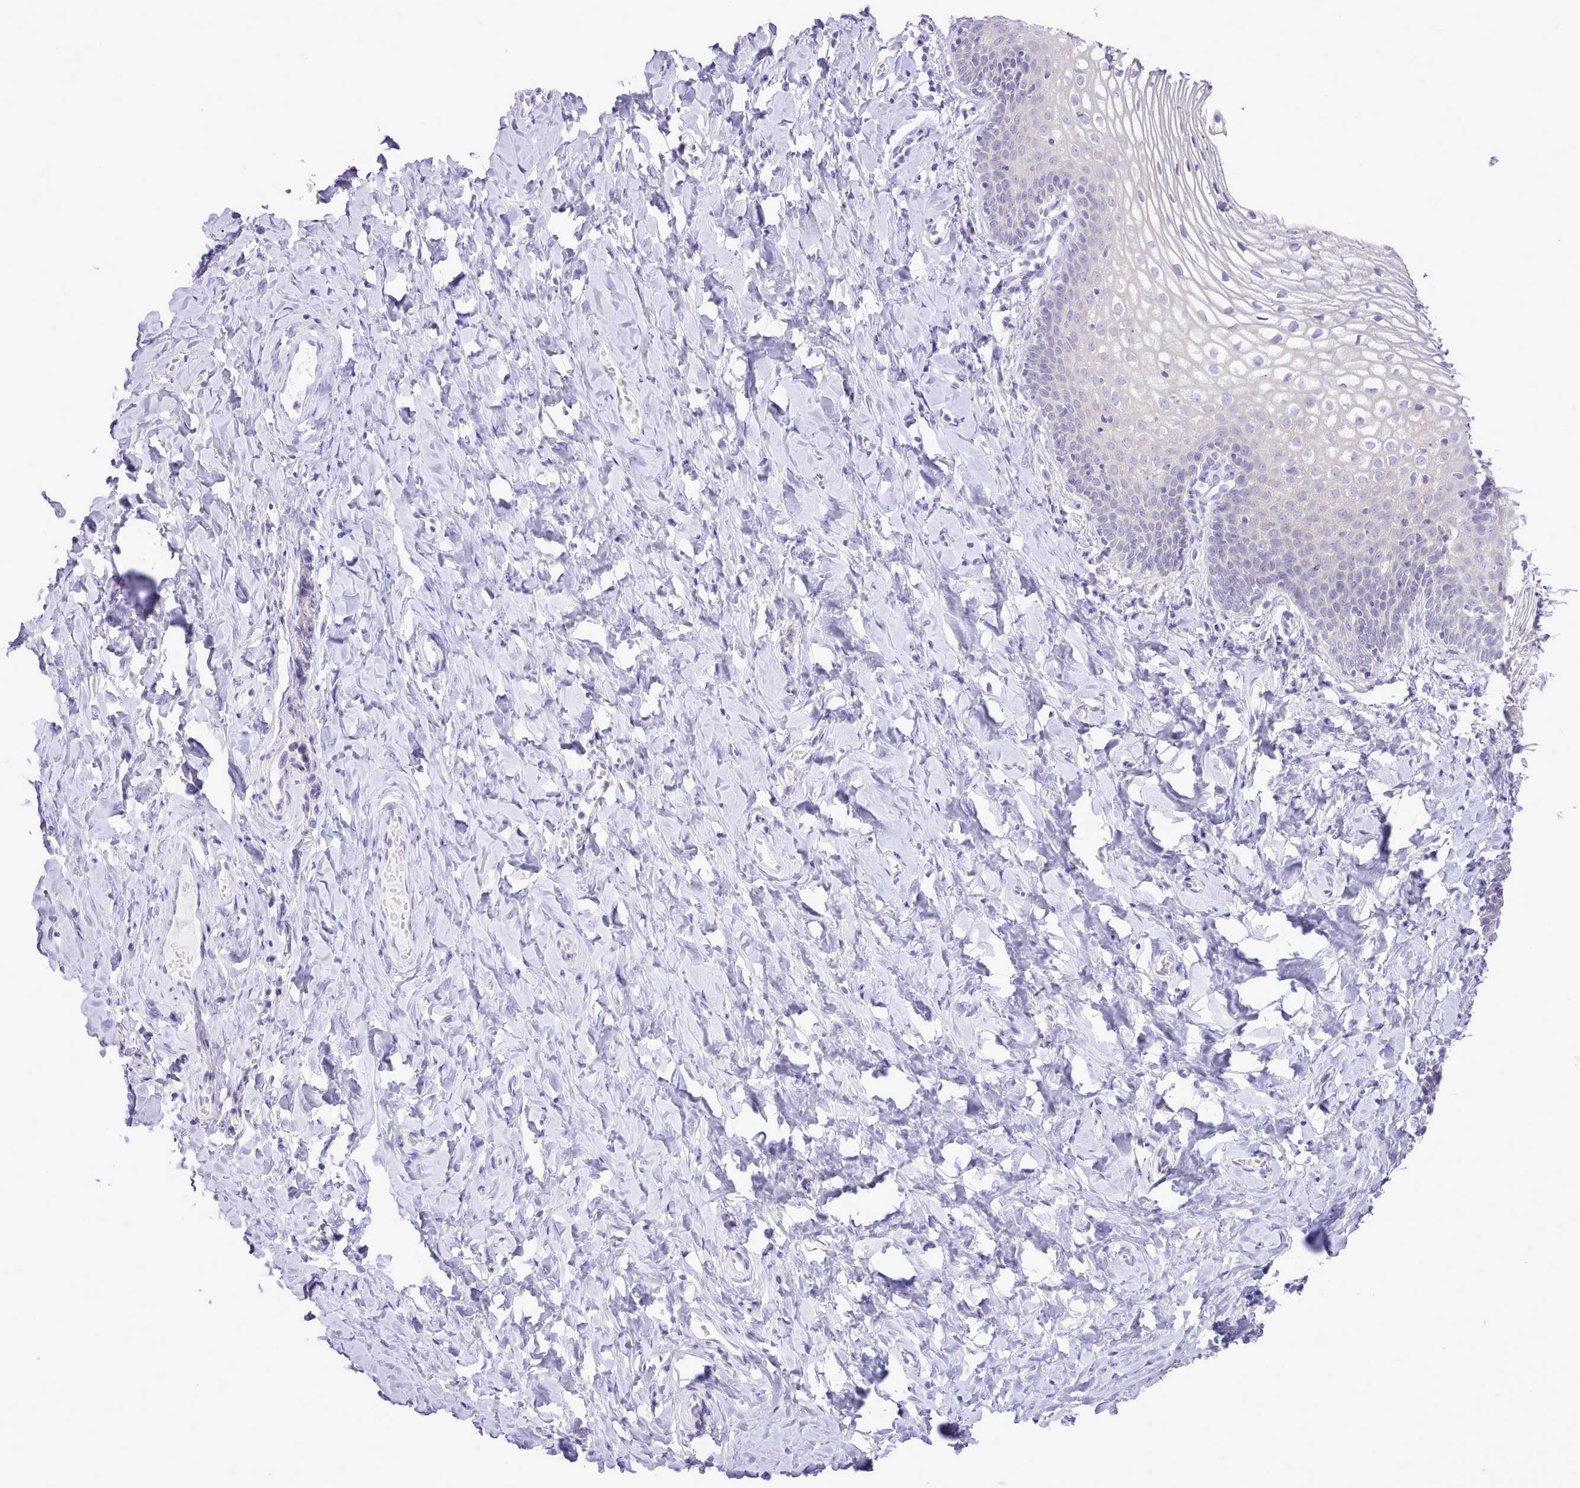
{"staining": {"intensity": "negative", "quantity": "none", "location": "none"}, "tissue": "vagina", "cell_type": "Squamous epithelial cells", "image_type": "normal", "snomed": [{"axis": "morphology", "description": "Normal tissue, NOS"}, {"axis": "topography", "description": "Vagina"}], "caption": "The IHC photomicrograph has no significant positivity in squamous epithelial cells of vagina.", "gene": "MDFI", "patient": {"sex": "female", "age": 60}}